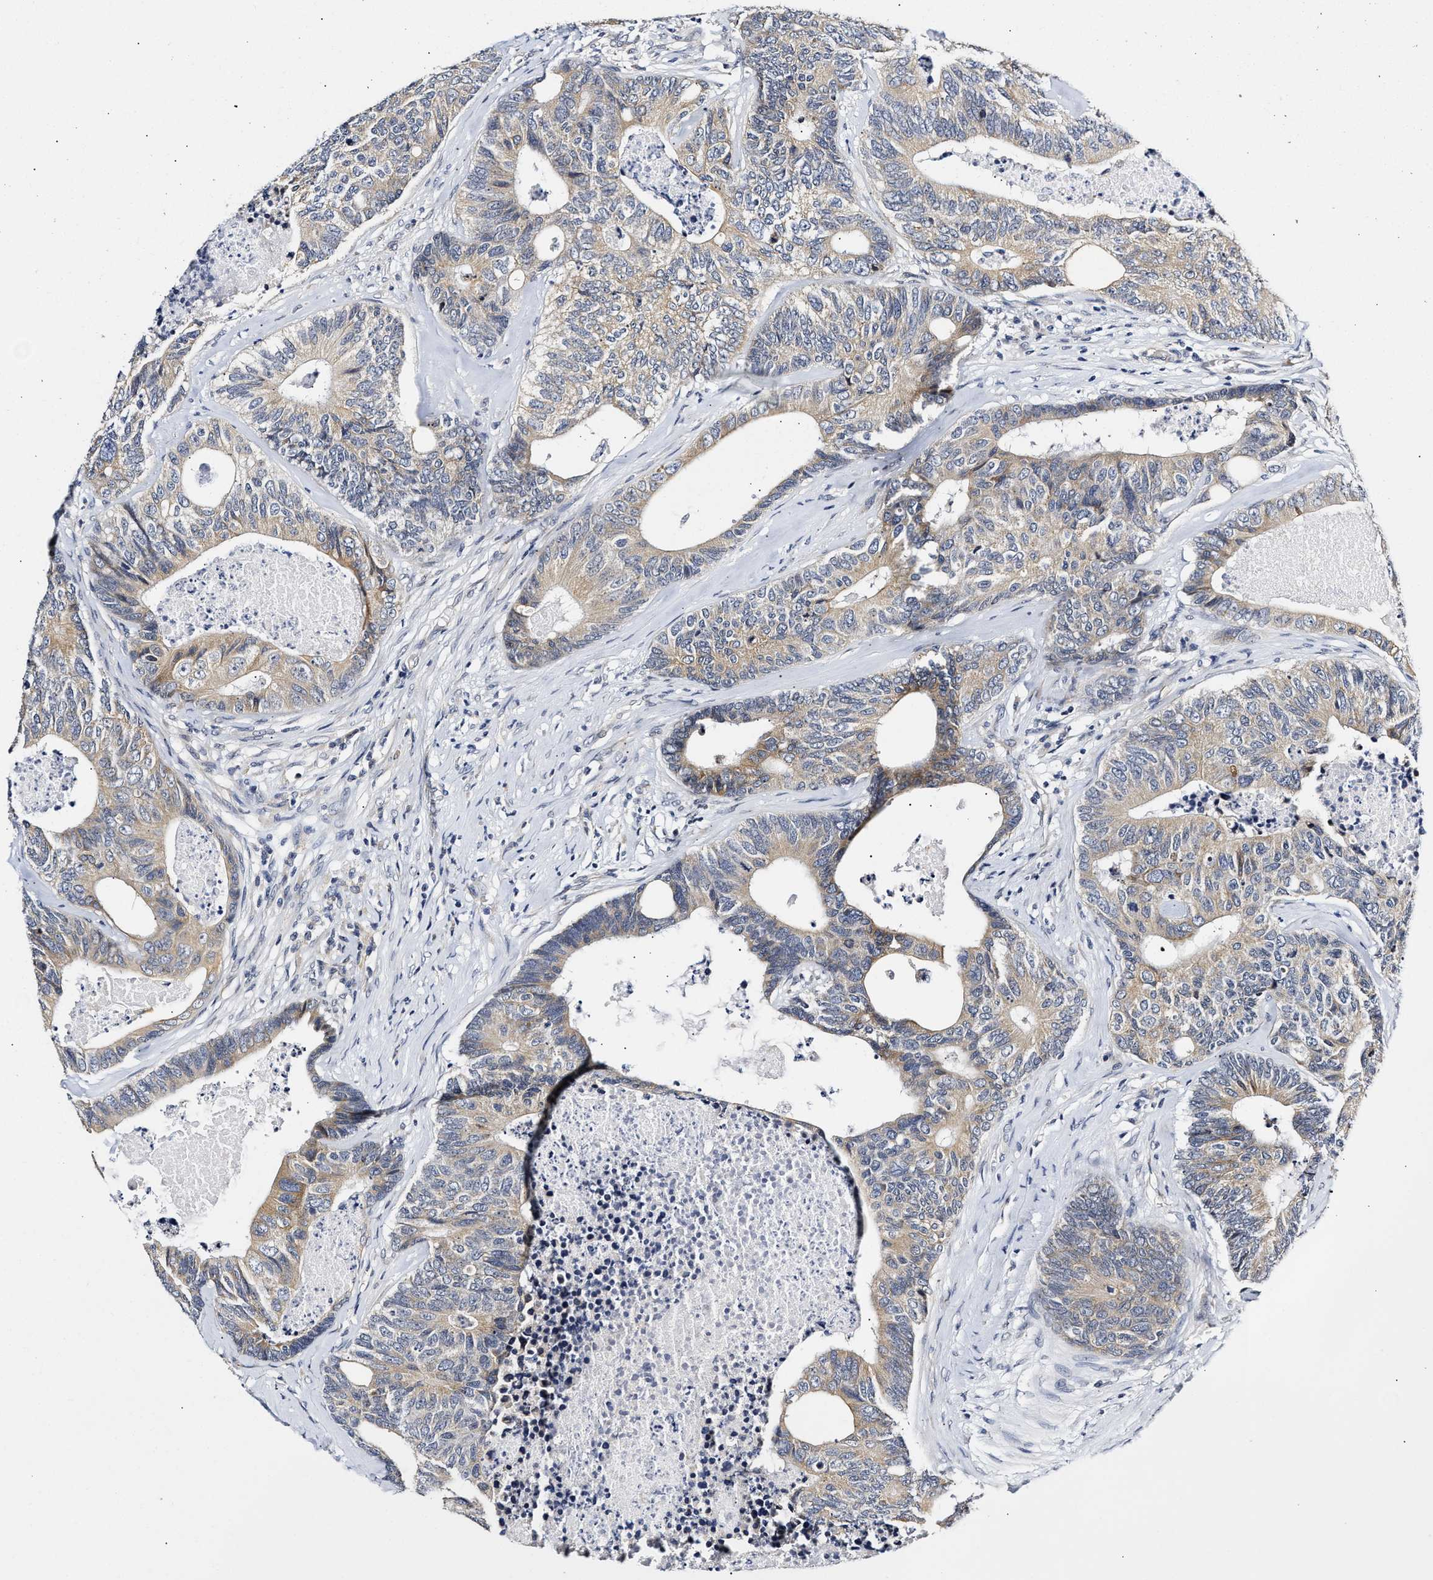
{"staining": {"intensity": "weak", "quantity": ">75%", "location": "cytoplasmic/membranous"}, "tissue": "colorectal cancer", "cell_type": "Tumor cells", "image_type": "cancer", "snomed": [{"axis": "morphology", "description": "Adenocarcinoma, NOS"}, {"axis": "topography", "description": "Colon"}], "caption": "Colorectal adenocarcinoma stained for a protein reveals weak cytoplasmic/membranous positivity in tumor cells.", "gene": "RINT1", "patient": {"sex": "female", "age": 67}}